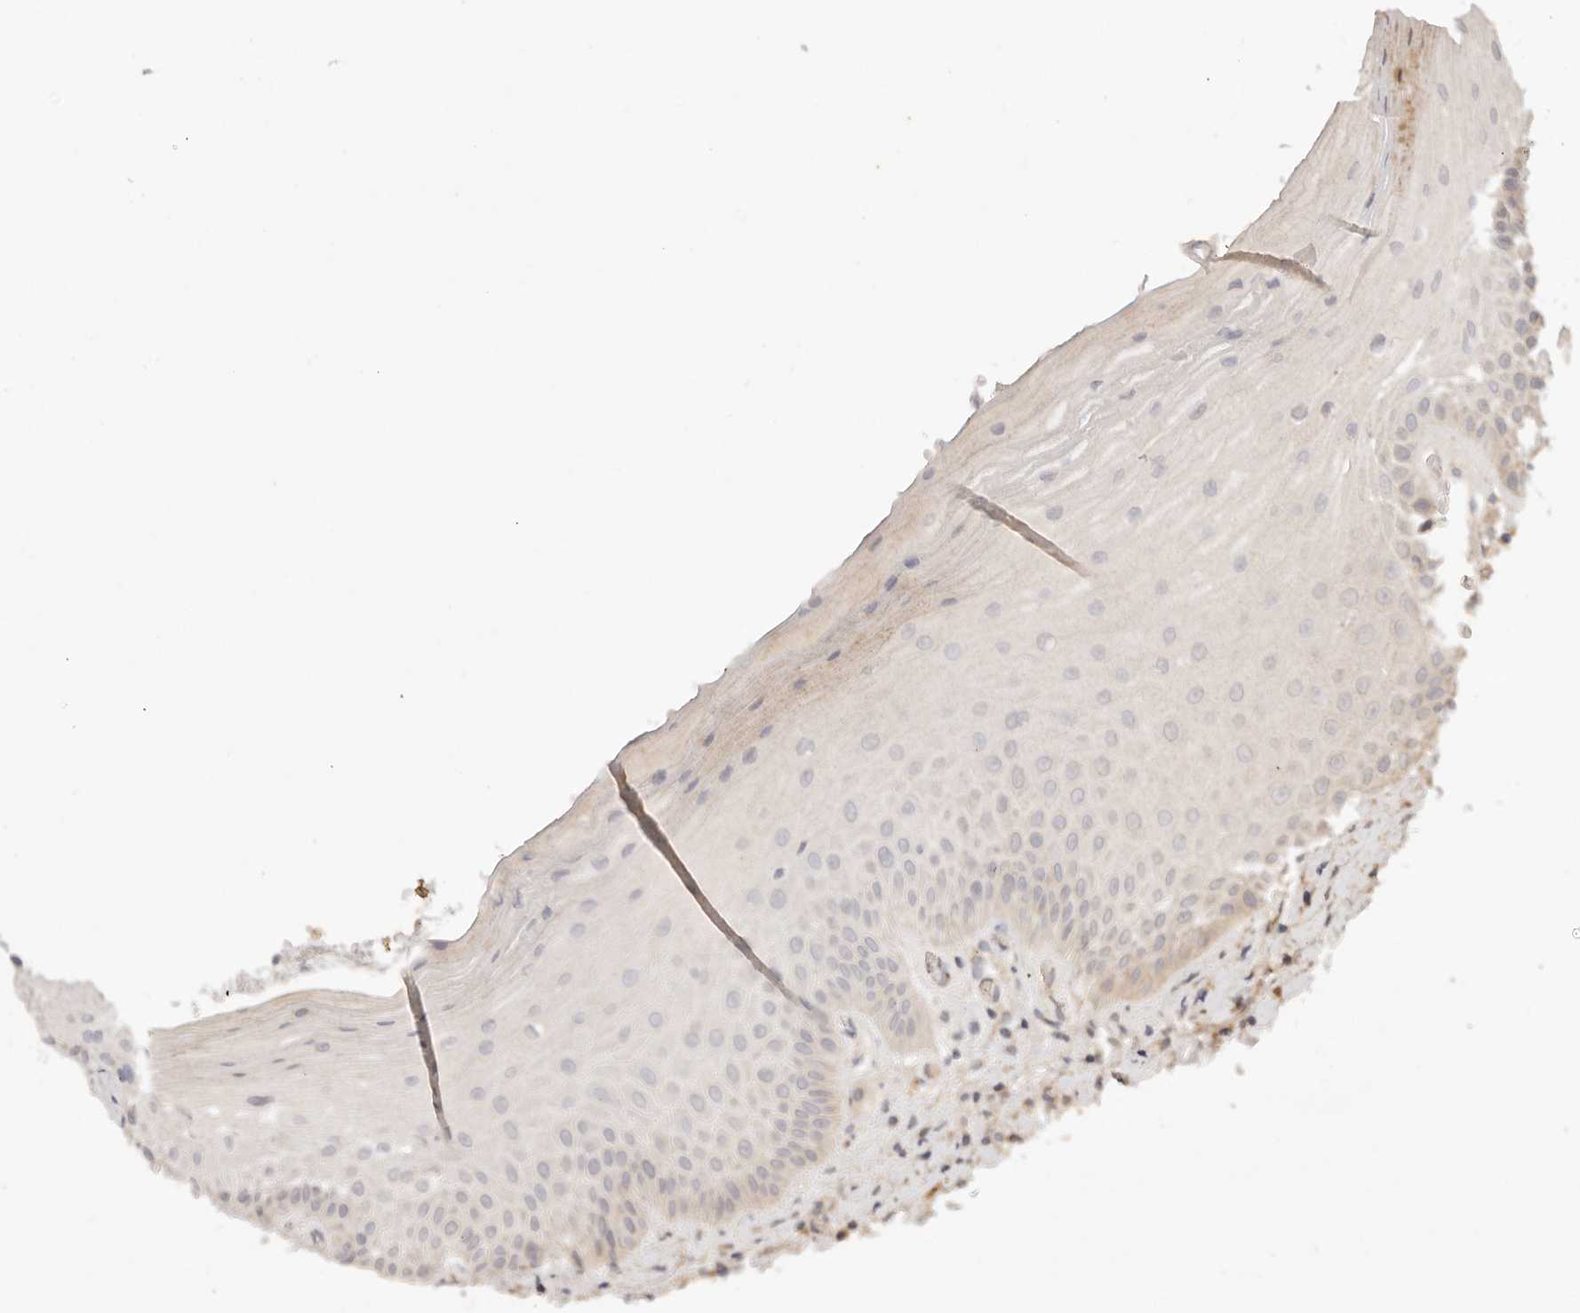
{"staining": {"intensity": "moderate", "quantity": "<25%", "location": "cytoplasmic/membranous,nuclear"}, "tissue": "oral mucosa", "cell_type": "Squamous epithelial cells", "image_type": "normal", "snomed": [{"axis": "morphology", "description": "Normal tissue, NOS"}, {"axis": "topography", "description": "Oral tissue"}], "caption": "Immunohistochemical staining of benign human oral mucosa exhibits low levels of moderate cytoplasmic/membranous,nuclear staining in about <25% of squamous epithelial cells.", "gene": "CEP120", "patient": {"sex": "male", "age": 66}}